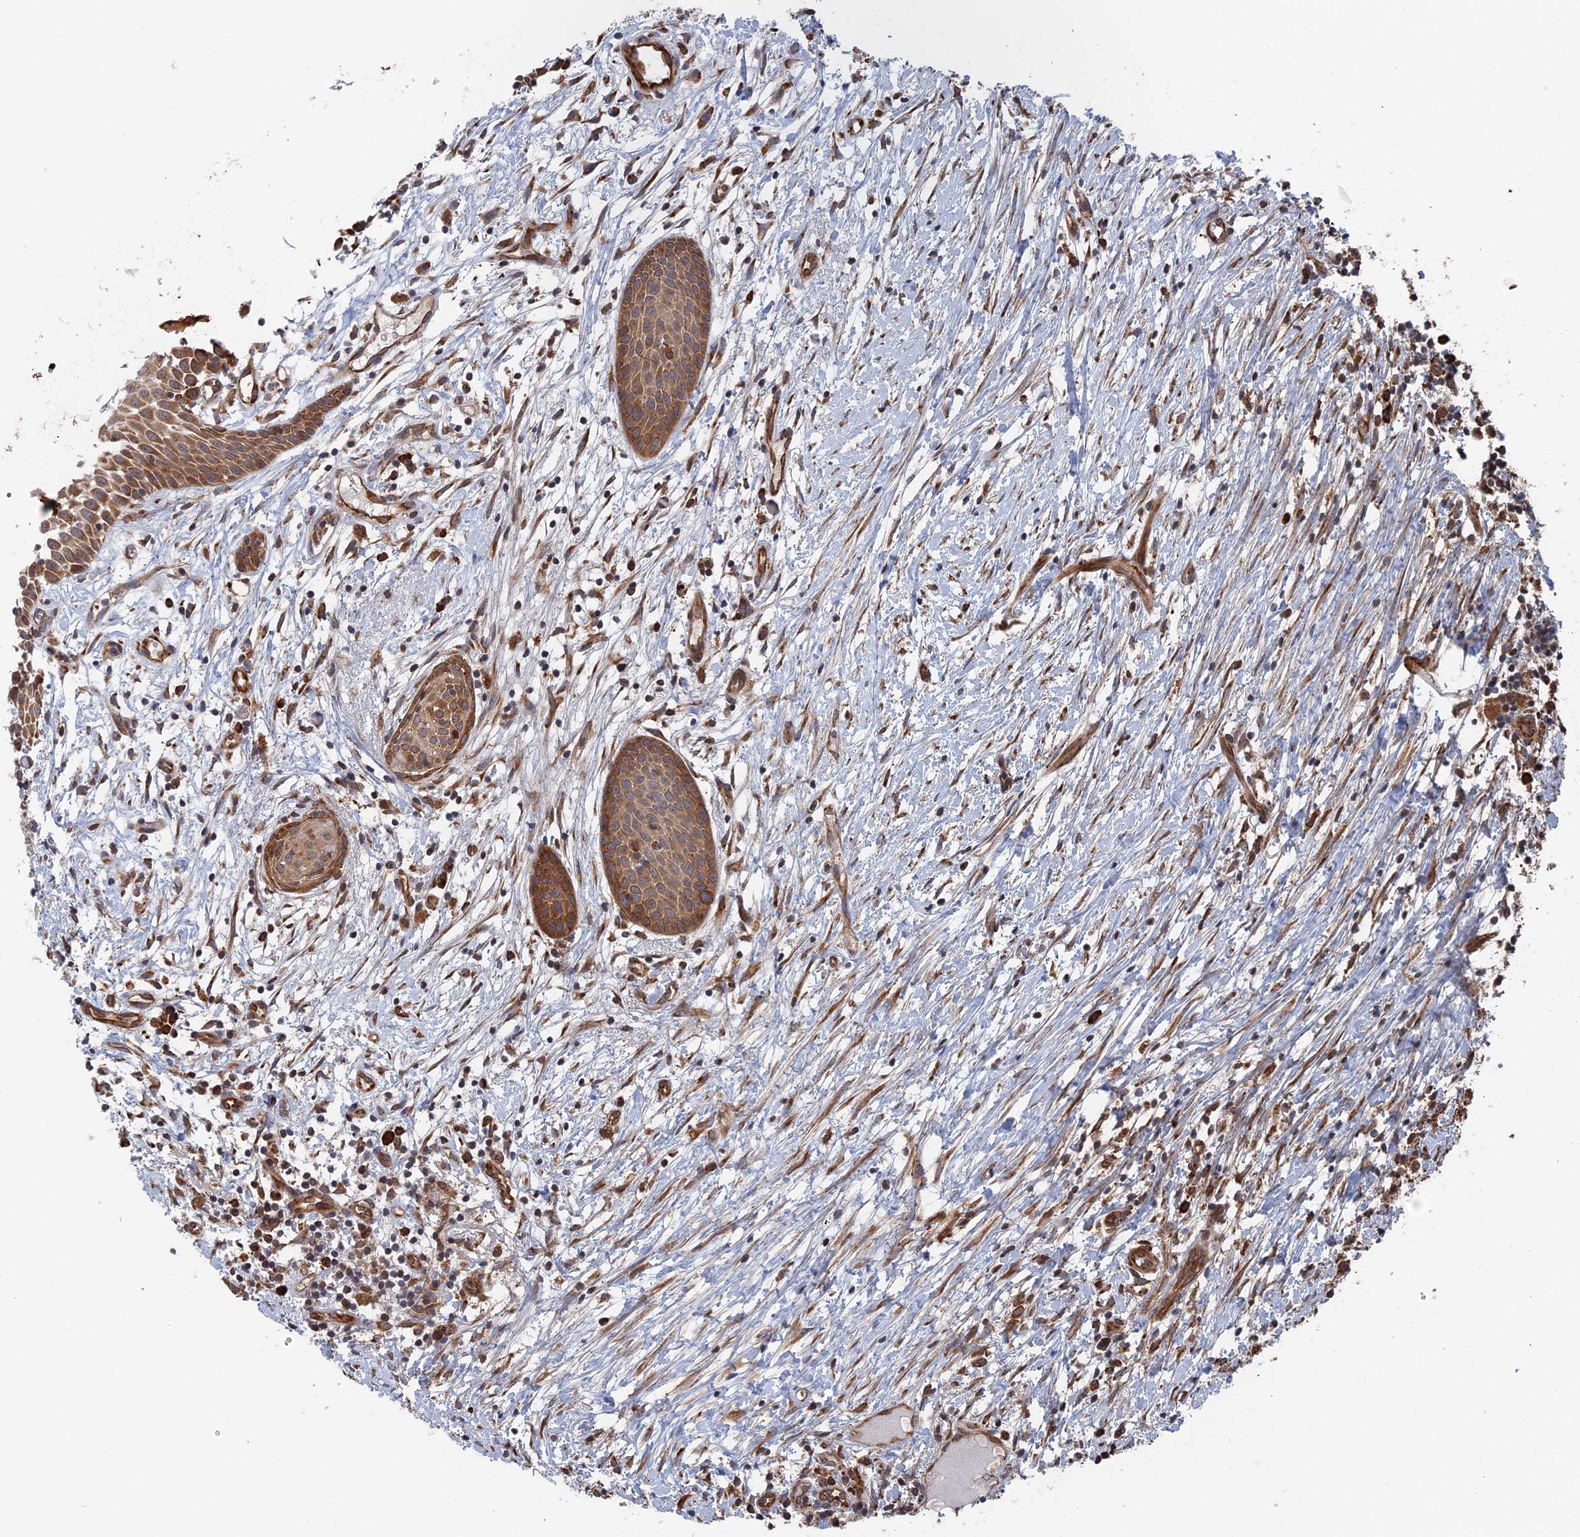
{"staining": {"intensity": "moderate", "quantity": "25%-75%", "location": "cytoplasmic/membranous"}, "tissue": "oral mucosa", "cell_type": "Squamous epithelial cells", "image_type": "normal", "snomed": [{"axis": "morphology", "description": "Normal tissue, NOS"}, {"axis": "topography", "description": "Oral tissue"}], "caption": "IHC micrograph of benign oral mucosa: human oral mucosa stained using immunohistochemistry demonstrates medium levels of moderate protein expression localized specifically in the cytoplasmic/membranous of squamous epithelial cells, appearing as a cytoplasmic/membranous brown color.", "gene": "BPIFB6", "patient": {"sex": "female", "age": 69}}